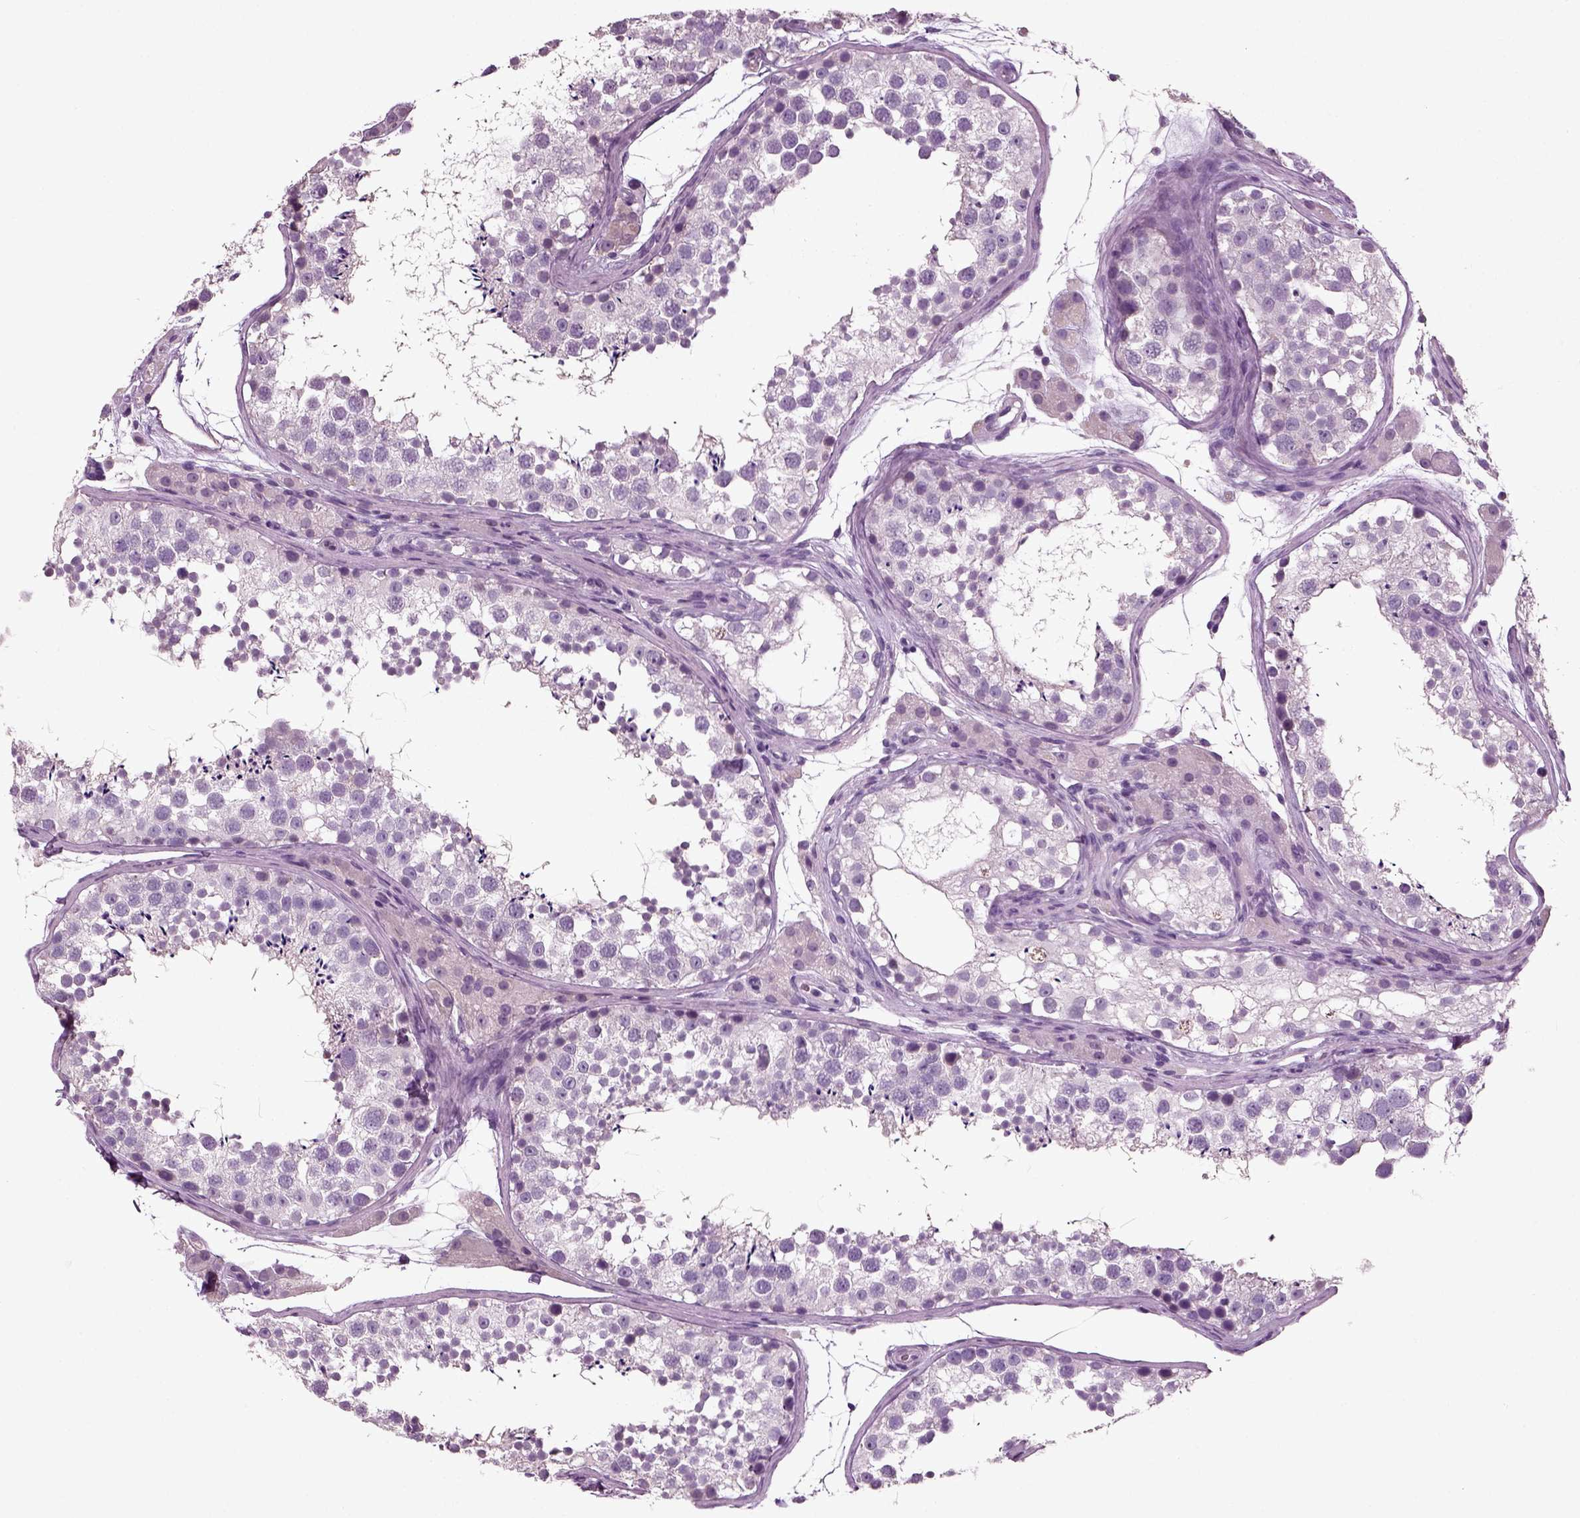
{"staining": {"intensity": "negative", "quantity": "none", "location": "none"}, "tissue": "testis", "cell_type": "Cells in seminiferous ducts", "image_type": "normal", "snomed": [{"axis": "morphology", "description": "Normal tissue, NOS"}, {"axis": "topography", "description": "Testis"}], "caption": "Cells in seminiferous ducts show no significant protein expression in normal testis.", "gene": "DEFB118", "patient": {"sex": "male", "age": 41}}